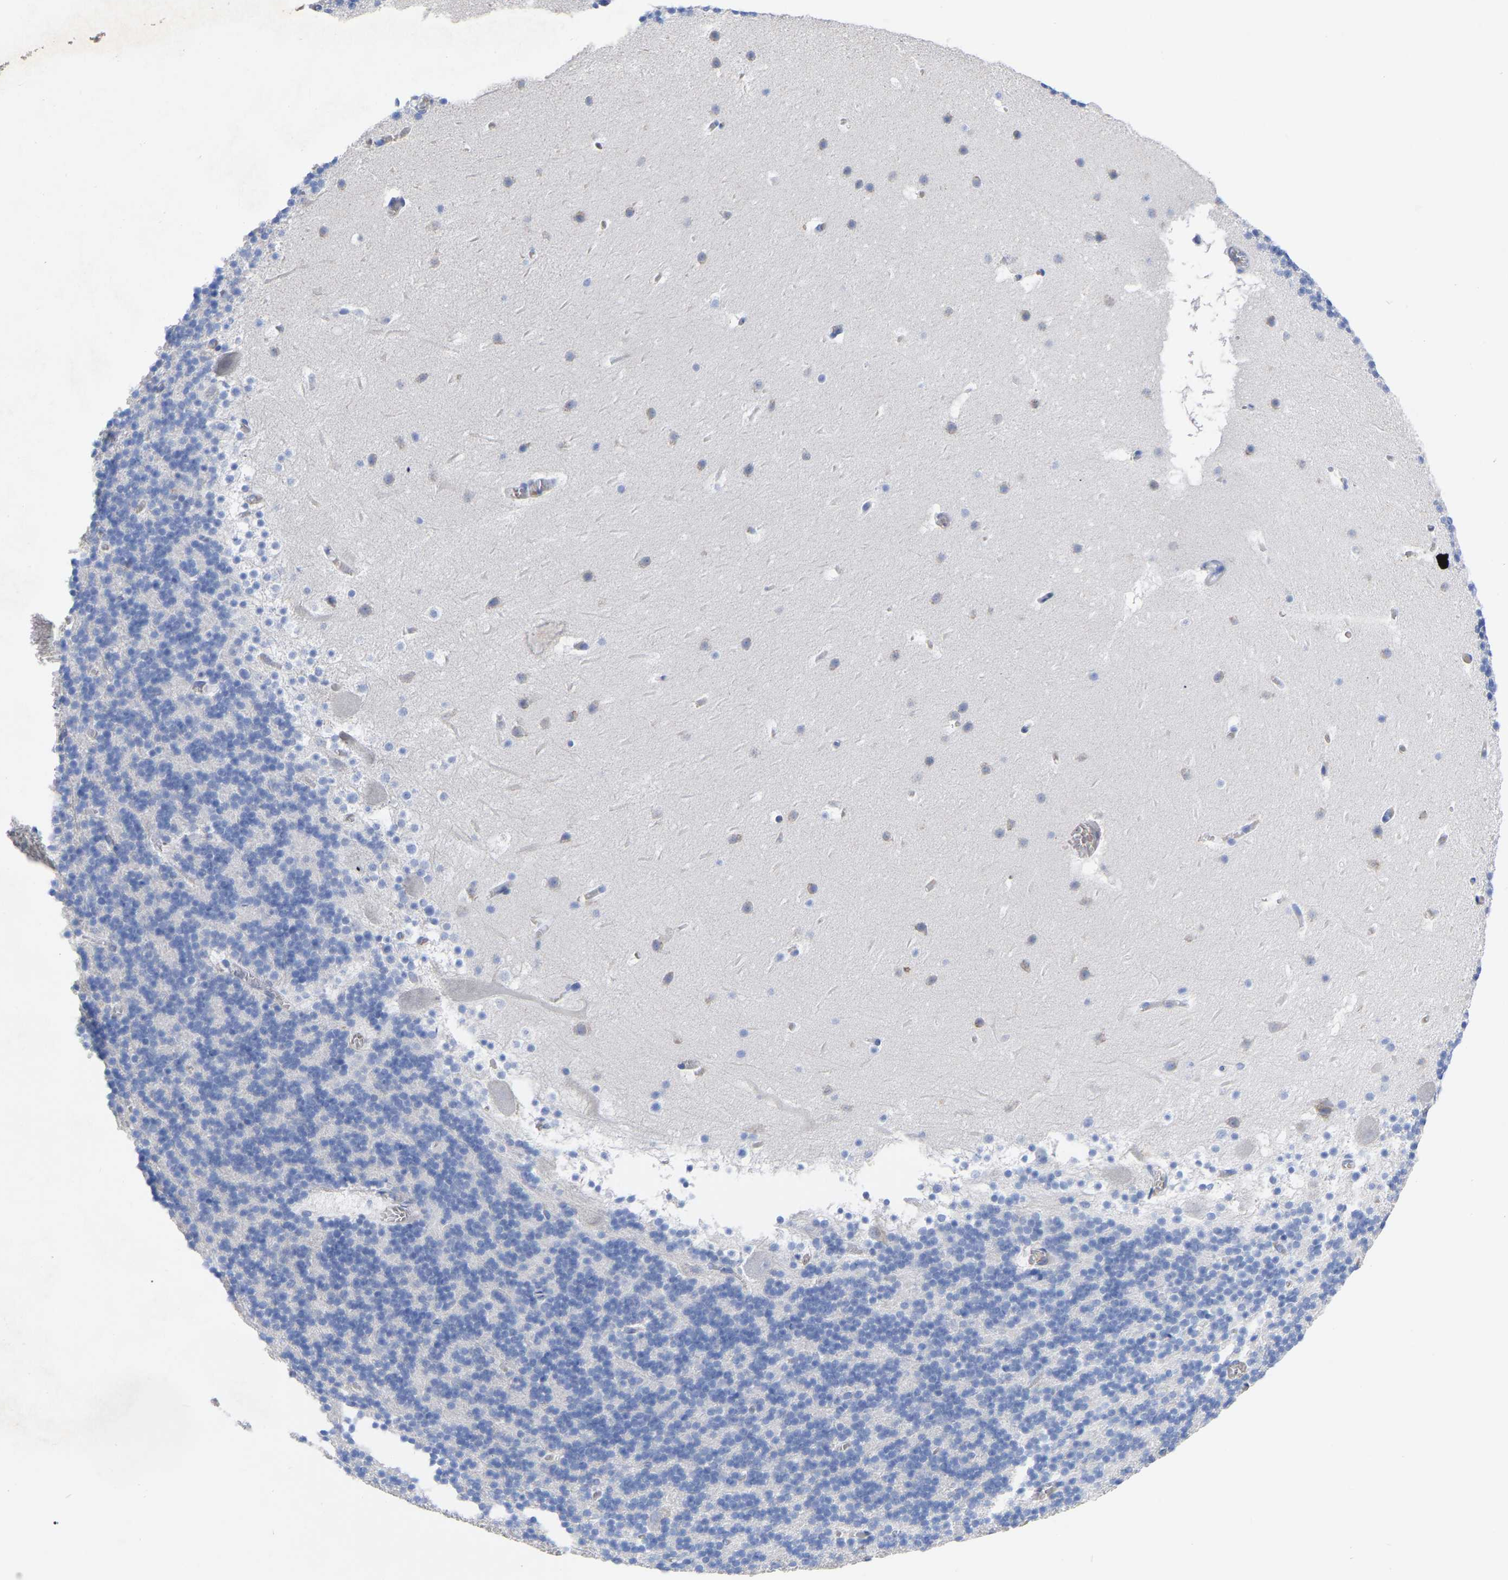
{"staining": {"intensity": "negative", "quantity": "none", "location": "none"}, "tissue": "cerebellum", "cell_type": "Cells in granular layer", "image_type": "normal", "snomed": [{"axis": "morphology", "description": "Normal tissue, NOS"}, {"axis": "topography", "description": "Cerebellum"}], "caption": "Cells in granular layer are negative for brown protein staining in normal cerebellum. (Brightfield microscopy of DAB immunohistochemistry at high magnification).", "gene": "GDF3", "patient": {"sex": "male", "age": 45}}